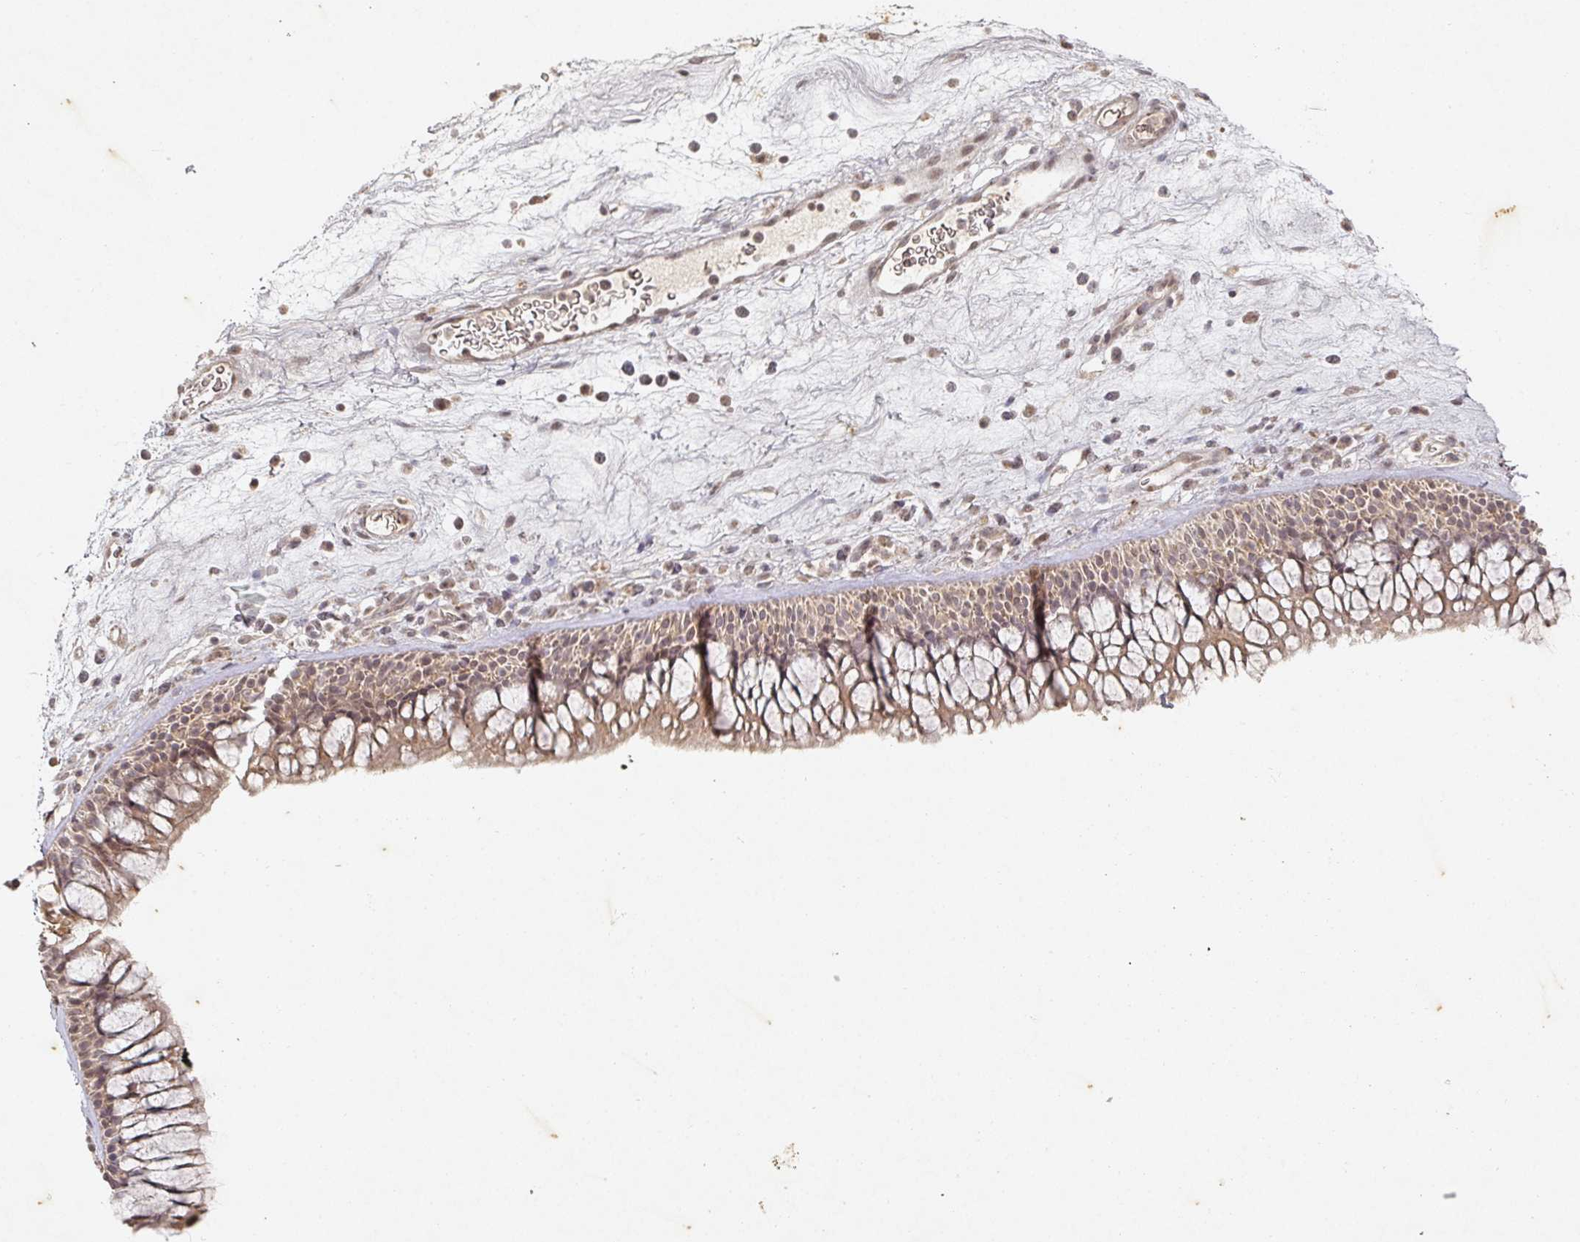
{"staining": {"intensity": "weak", "quantity": ">75%", "location": "cytoplasmic/membranous"}, "tissue": "nasopharynx", "cell_type": "Respiratory epithelial cells", "image_type": "normal", "snomed": [{"axis": "morphology", "description": "Normal tissue, NOS"}, {"axis": "morphology", "description": "Inflammation, NOS"}, {"axis": "morphology", "description": "Malignant melanoma, Metastatic site"}, {"axis": "topography", "description": "Nasopharynx"}], "caption": "Immunohistochemical staining of unremarkable nasopharynx exhibits weak cytoplasmic/membranous protein positivity in approximately >75% of respiratory epithelial cells.", "gene": "CAPN5", "patient": {"sex": "male", "age": 70}}